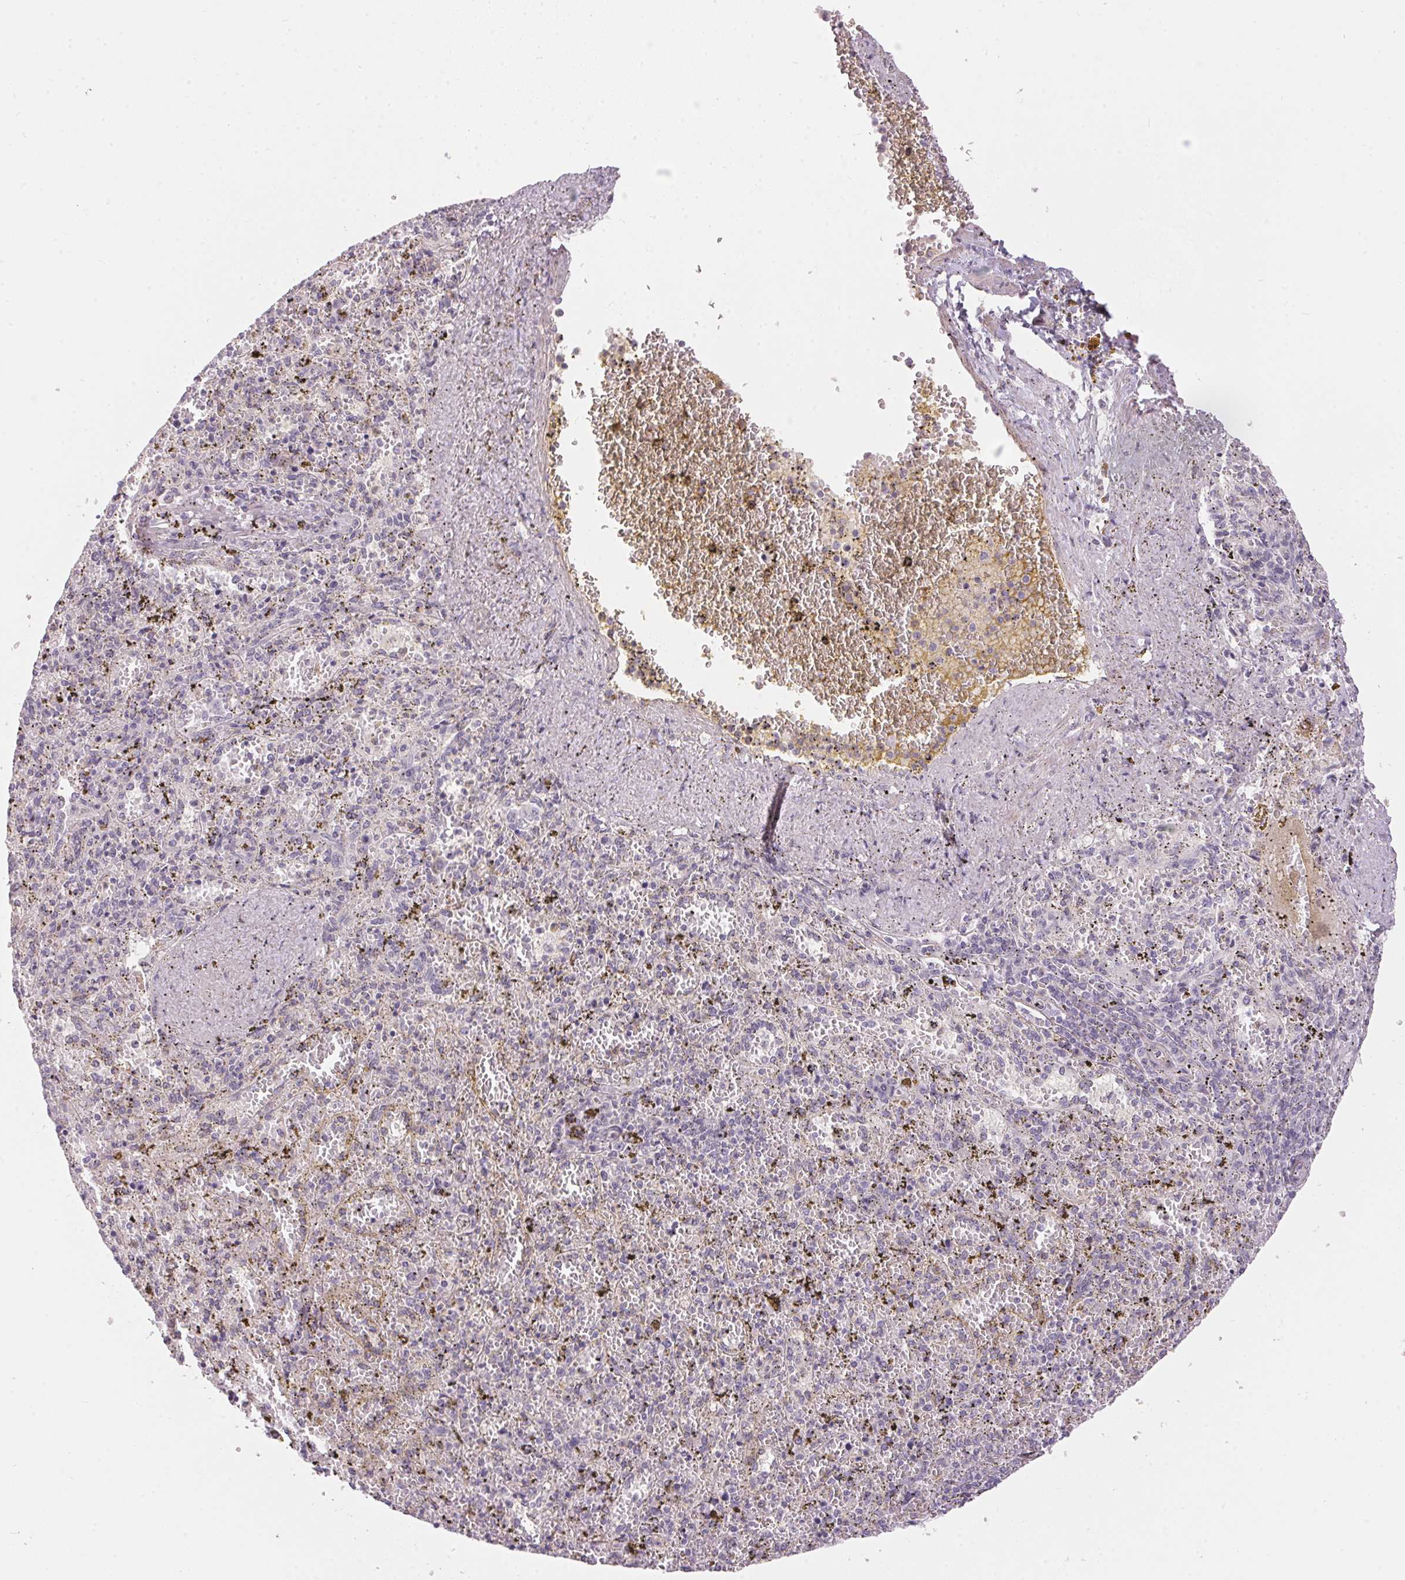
{"staining": {"intensity": "negative", "quantity": "none", "location": "none"}, "tissue": "spleen", "cell_type": "Cells in red pulp", "image_type": "normal", "snomed": [{"axis": "morphology", "description": "Normal tissue, NOS"}, {"axis": "topography", "description": "Spleen"}], "caption": "Immunohistochemistry (IHC) image of unremarkable human spleen stained for a protein (brown), which shows no positivity in cells in red pulp. (DAB (3,3'-diaminobenzidine) IHC with hematoxylin counter stain).", "gene": "GDAP1L1", "patient": {"sex": "female", "age": 50}}